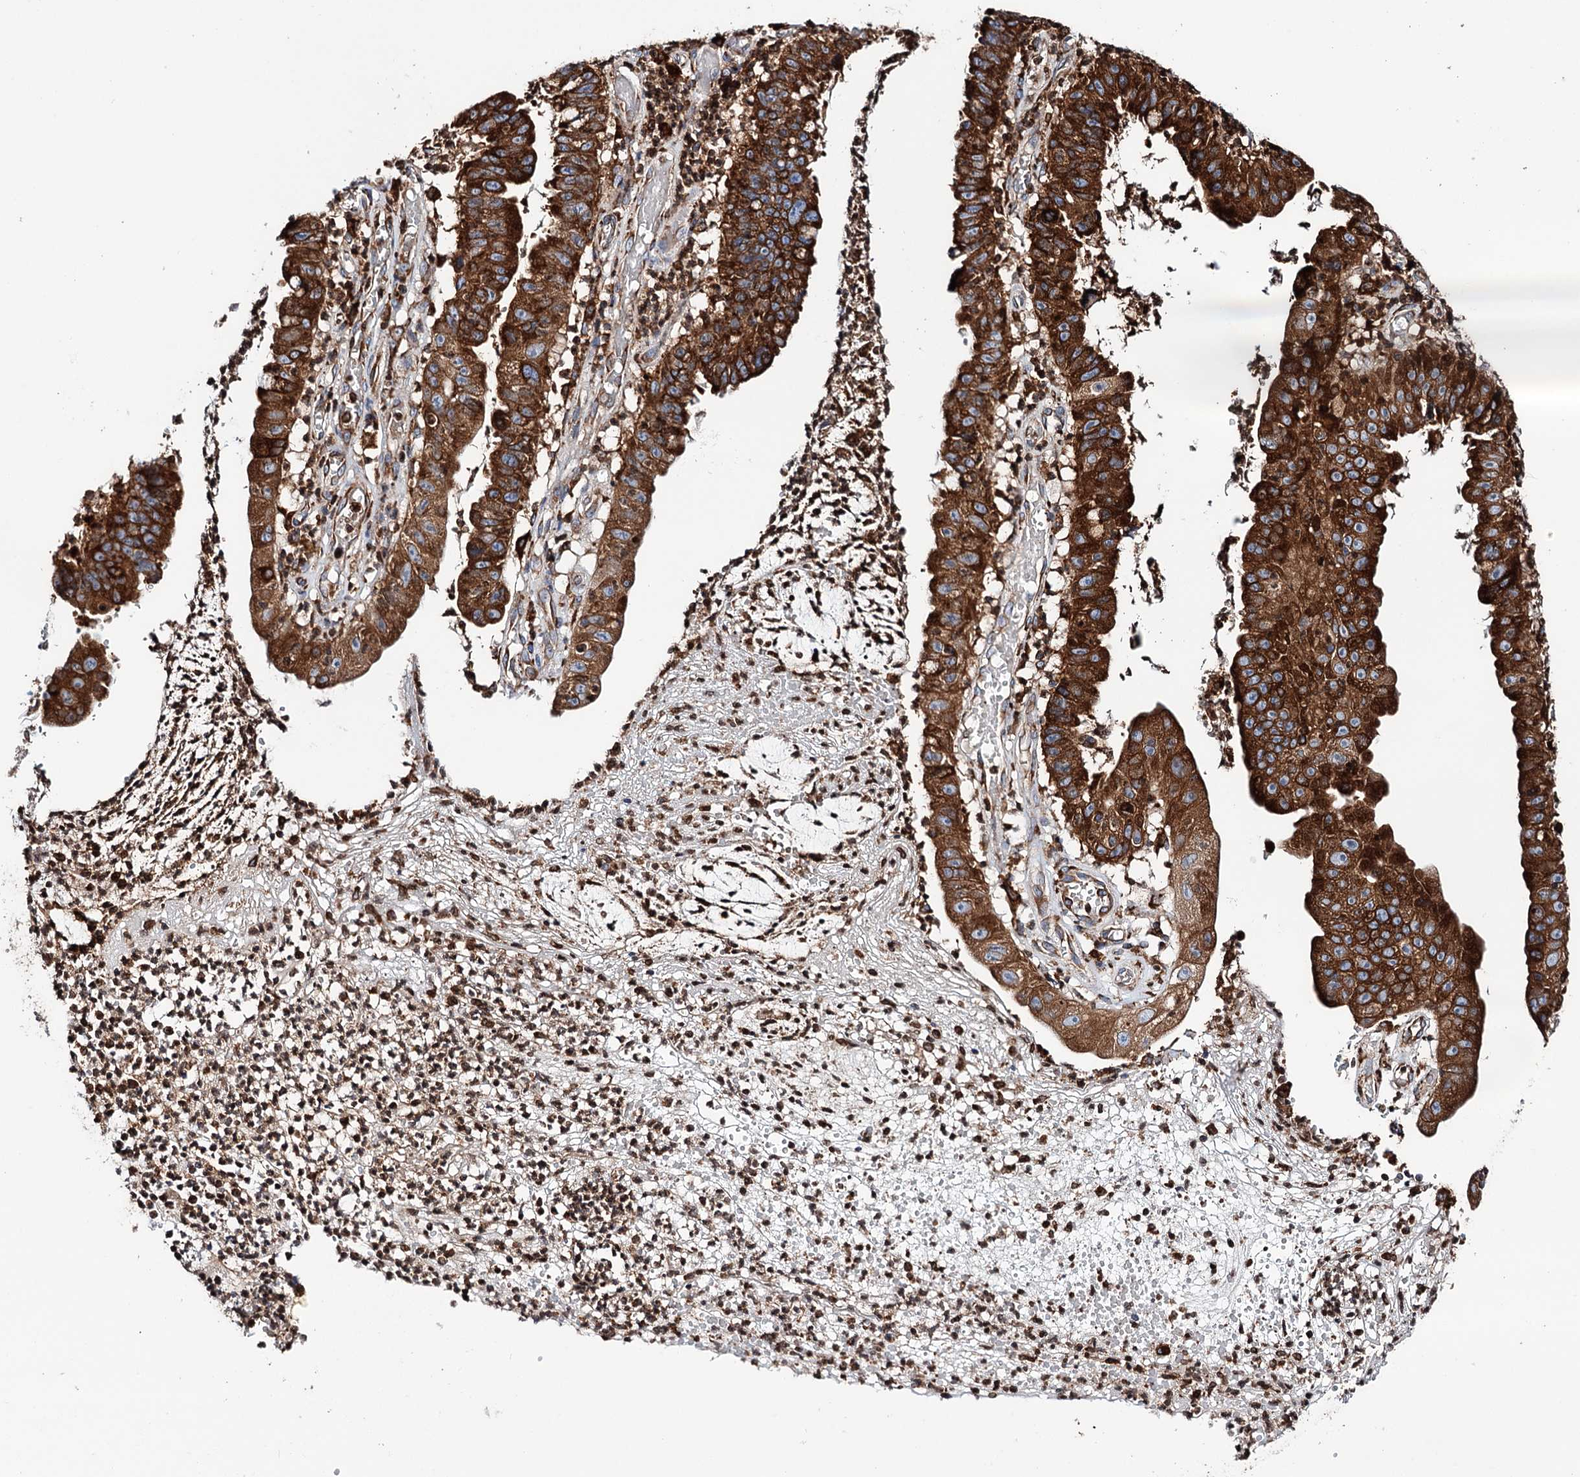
{"staining": {"intensity": "strong", "quantity": ">75%", "location": "cytoplasmic/membranous"}, "tissue": "stomach cancer", "cell_type": "Tumor cells", "image_type": "cancer", "snomed": [{"axis": "morphology", "description": "Adenocarcinoma, NOS"}, {"axis": "topography", "description": "Stomach"}], "caption": "An image of stomach adenocarcinoma stained for a protein demonstrates strong cytoplasmic/membranous brown staining in tumor cells.", "gene": "ERP29", "patient": {"sex": "male", "age": 59}}